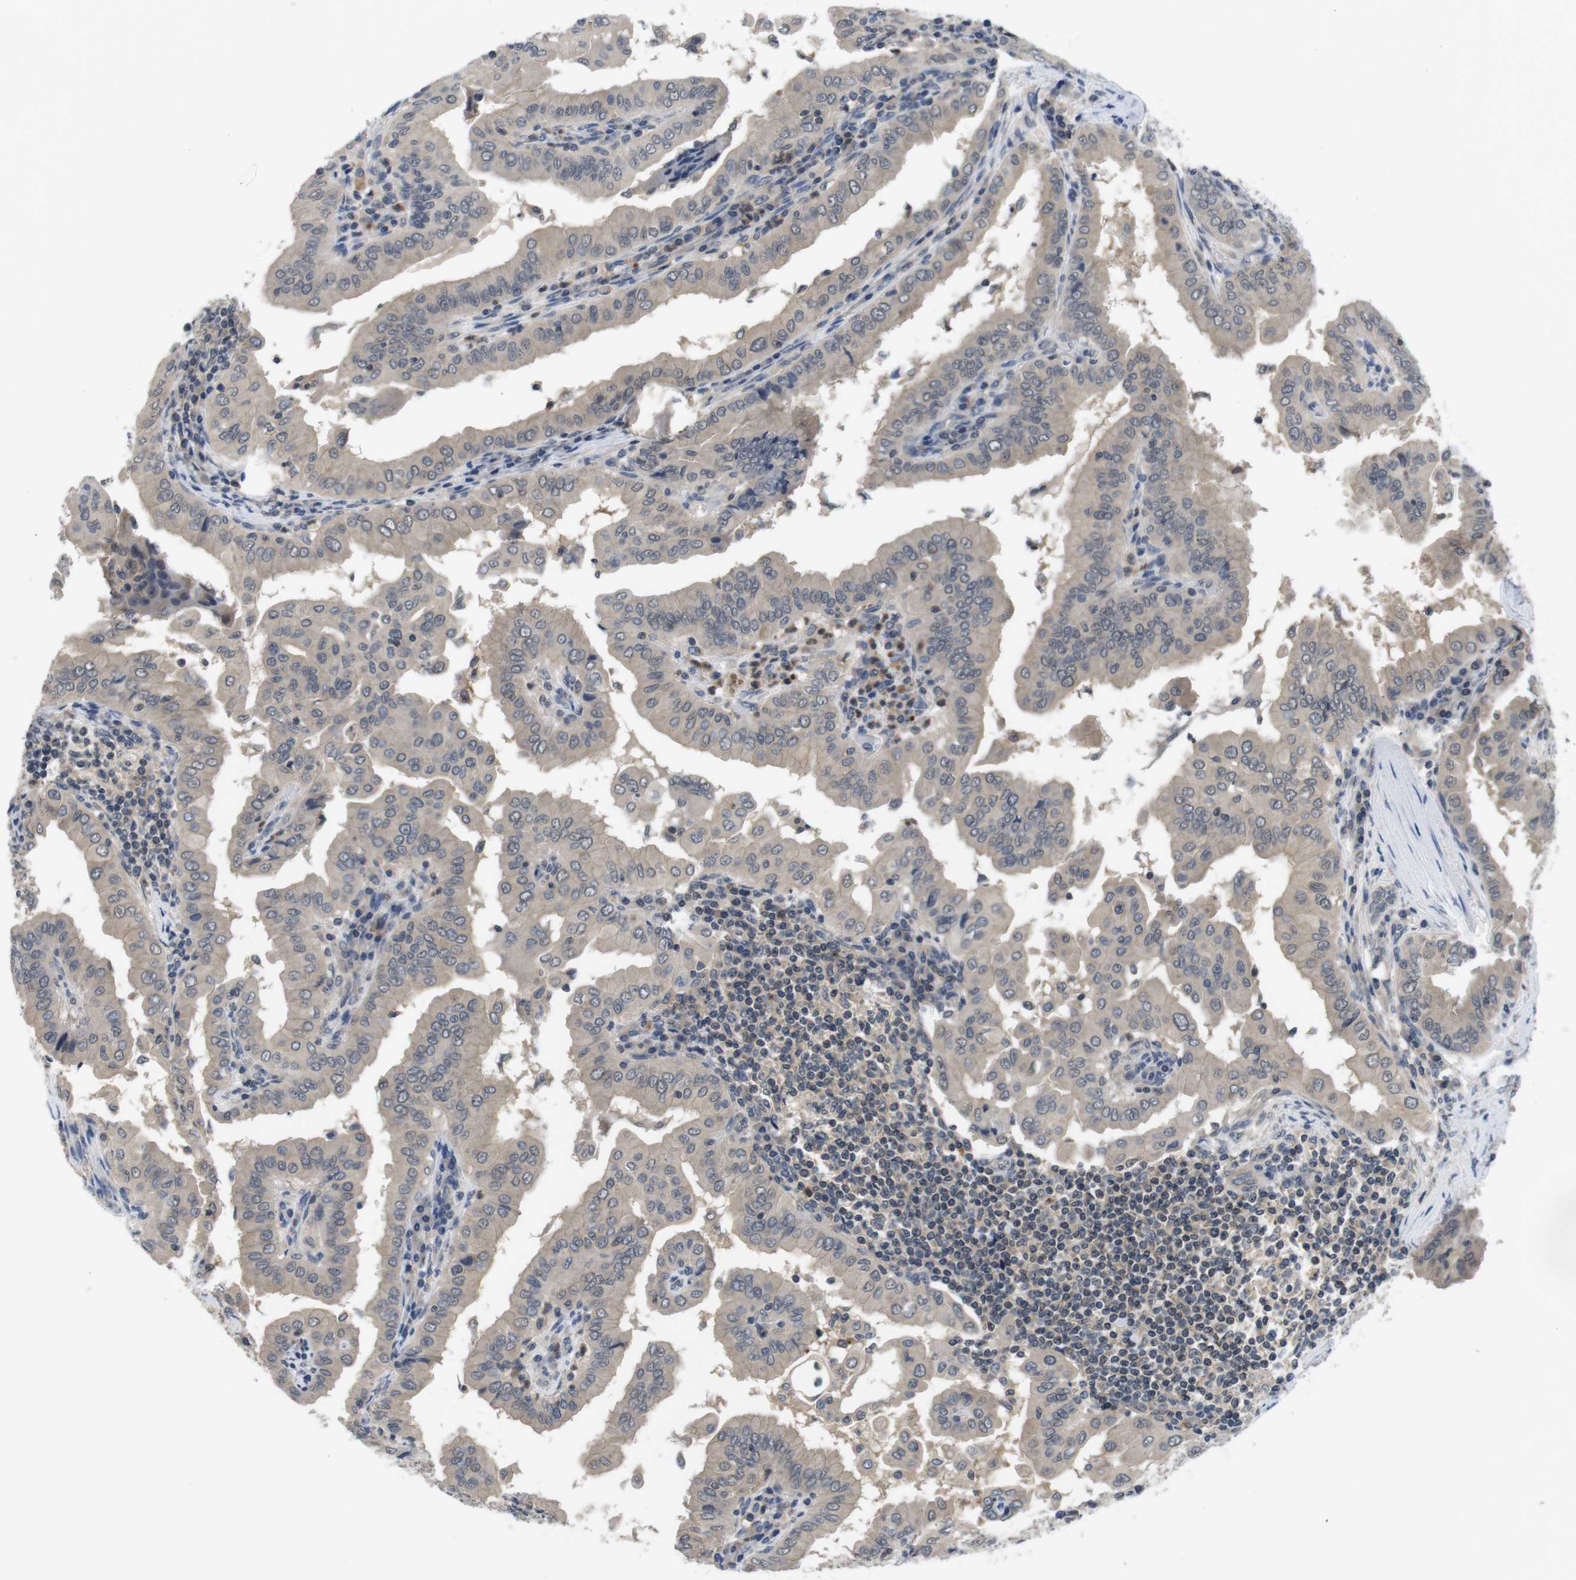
{"staining": {"intensity": "weak", "quantity": ">75%", "location": "cytoplasmic/membranous"}, "tissue": "thyroid cancer", "cell_type": "Tumor cells", "image_type": "cancer", "snomed": [{"axis": "morphology", "description": "Papillary adenocarcinoma, NOS"}, {"axis": "topography", "description": "Thyroid gland"}], "caption": "A histopathology image of human thyroid cancer stained for a protein shows weak cytoplasmic/membranous brown staining in tumor cells. (Stains: DAB (3,3'-diaminobenzidine) in brown, nuclei in blue, Microscopy: brightfield microscopy at high magnification).", "gene": "FADD", "patient": {"sex": "male", "age": 33}}